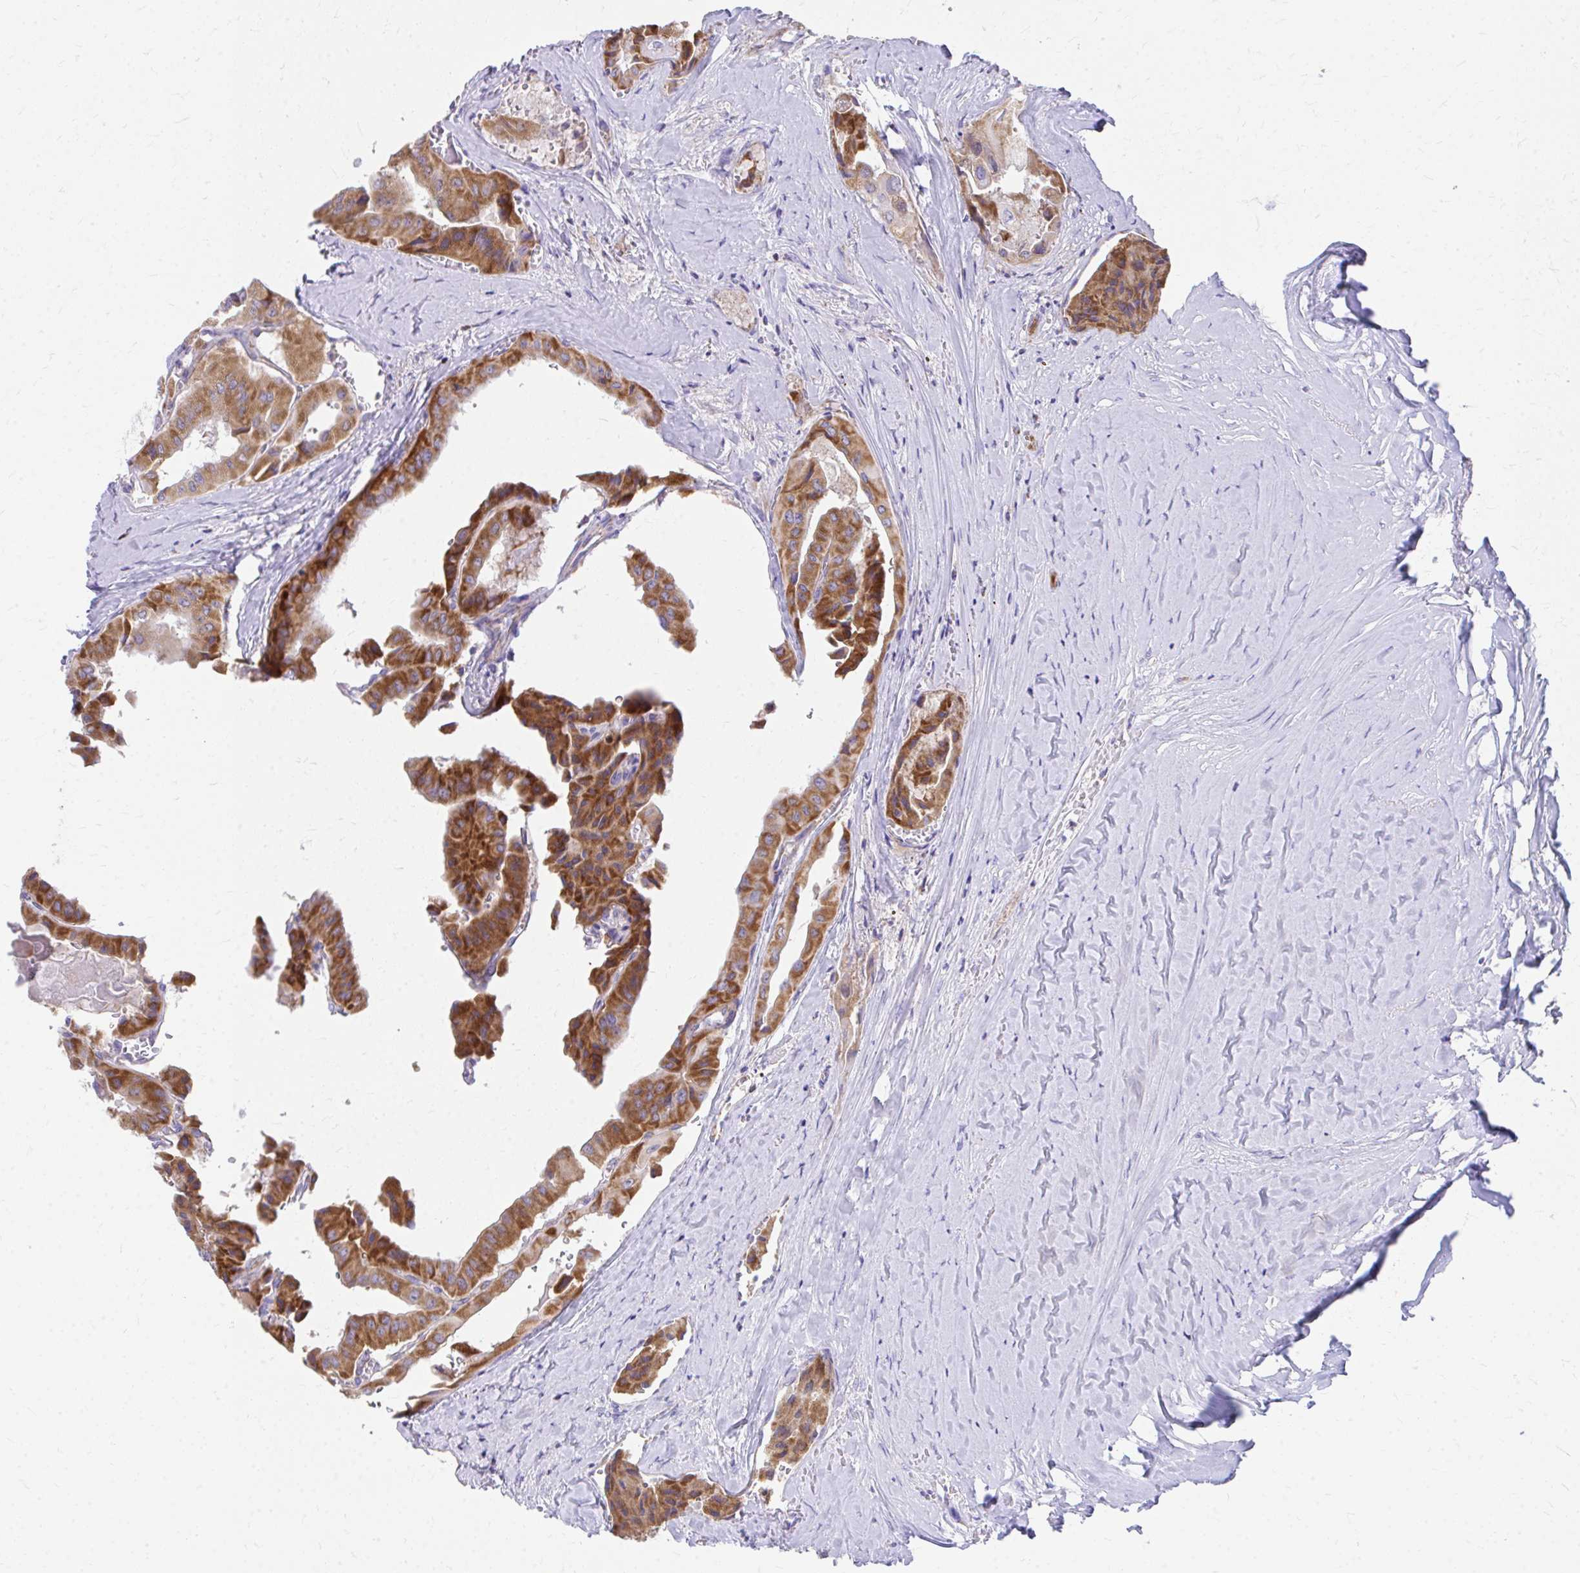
{"staining": {"intensity": "strong", "quantity": ">75%", "location": "cytoplasmic/membranous"}, "tissue": "thyroid cancer", "cell_type": "Tumor cells", "image_type": "cancer", "snomed": [{"axis": "morphology", "description": "Normal tissue, NOS"}, {"axis": "morphology", "description": "Papillary adenocarcinoma, NOS"}, {"axis": "topography", "description": "Thyroid gland"}], "caption": "Thyroid papillary adenocarcinoma was stained to show a protein in brown. There is high levels of strong cytoplasmic/membranous staining in approximately >75% of tumor cells.", "gene": "MRPL19", "patient": {"sex": "female", "age": 59}}